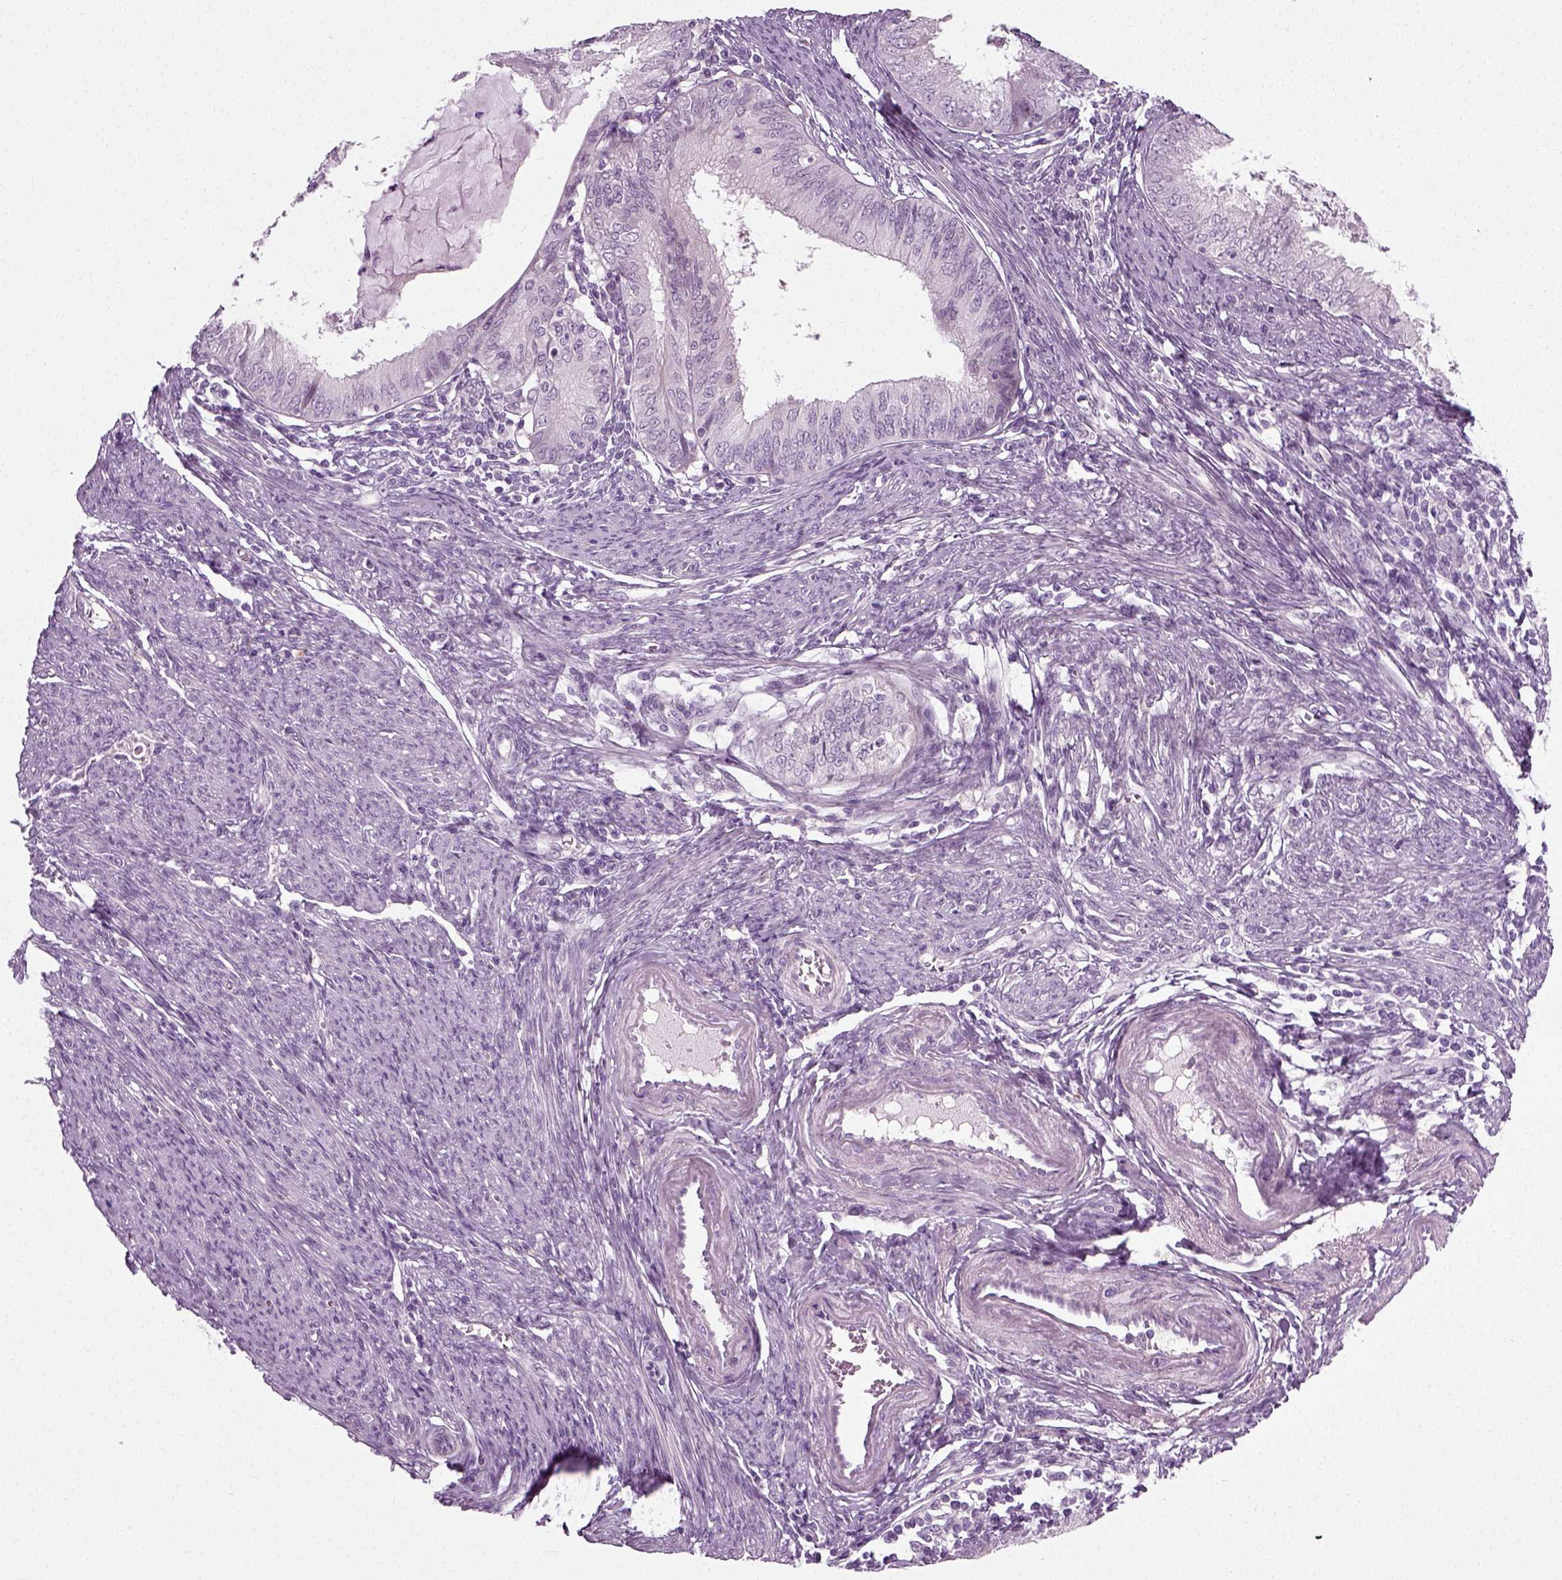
{"staining": {"intensity": "negative", "quantity": "none", "location": "none"}, "tissue": "endometrial cancer", "cell_type": "Tumor cells", "image_type": "cancer", "snomed": [{"axis": "morphology", "description": "Adenocarcinoma, NOS"}, {"axis": "topography", "description": "Endometrium"}], "caption": "This is an IHC histopathology image of human adenocarcinoma (endometrial). There is no expression in tumor cells.", "gene": "SCG5", "patient": {"sex": "female", "age": 57}}